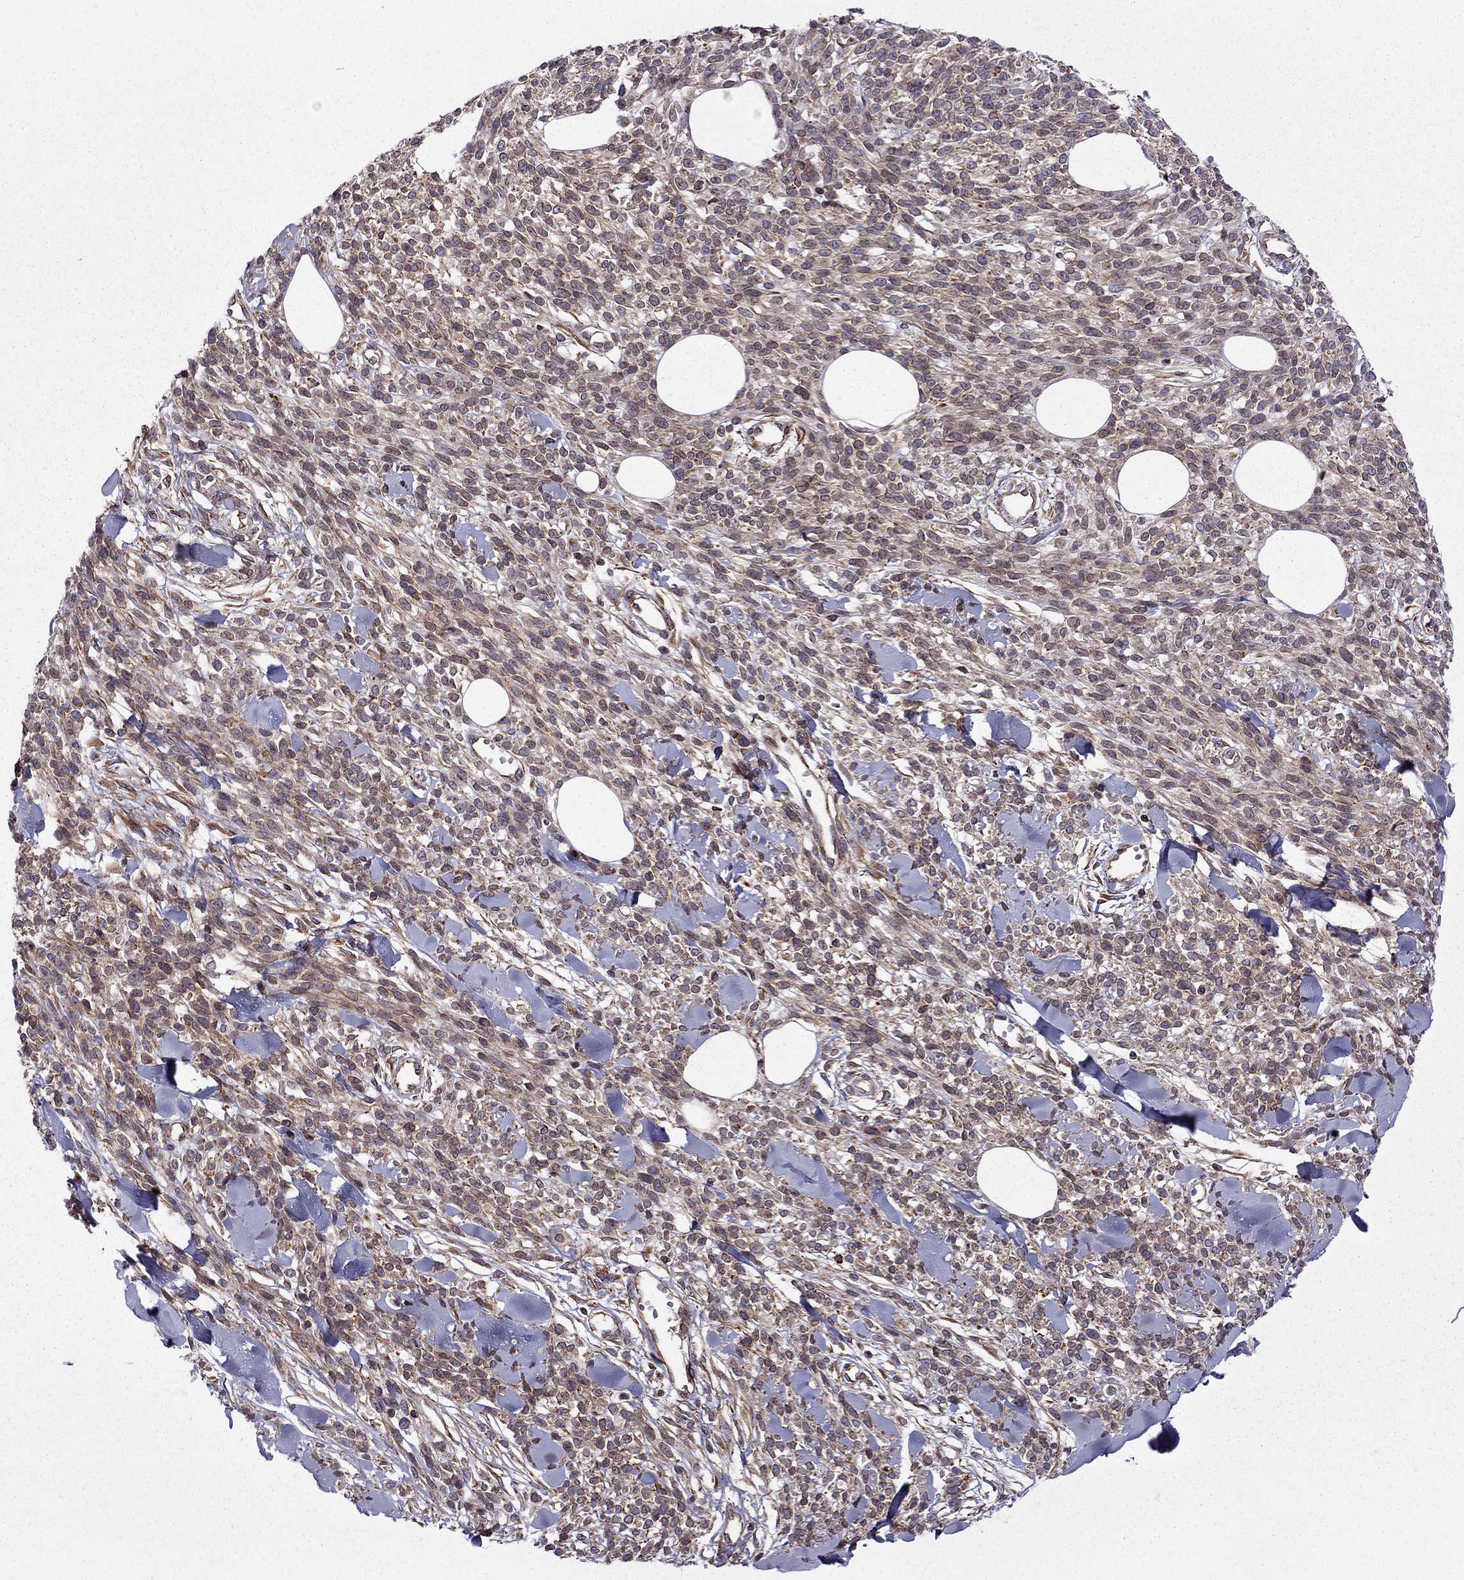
{"staining": {"intensity": "weak", "quantity": ">75%", "location": "cytoplasmic/membranous"}, "tissue": "melanoma", "cell_type": "Tumor cells", "image_type": "cancer", "snomed": [{"axis": "morphology", "description": "Malignant melanoma, NOS"}, {"axis": "topography", "description": "Skin"}, {"axis": "topography", "description": "Skin of trunk"}], "caption": "Tumor cells show weak cytoplasmic/membranous positivity in approximately >75% of cells in melanoma.", "gene": "CDC42BPA", "patient": {"sex": "male", "age": 74}}